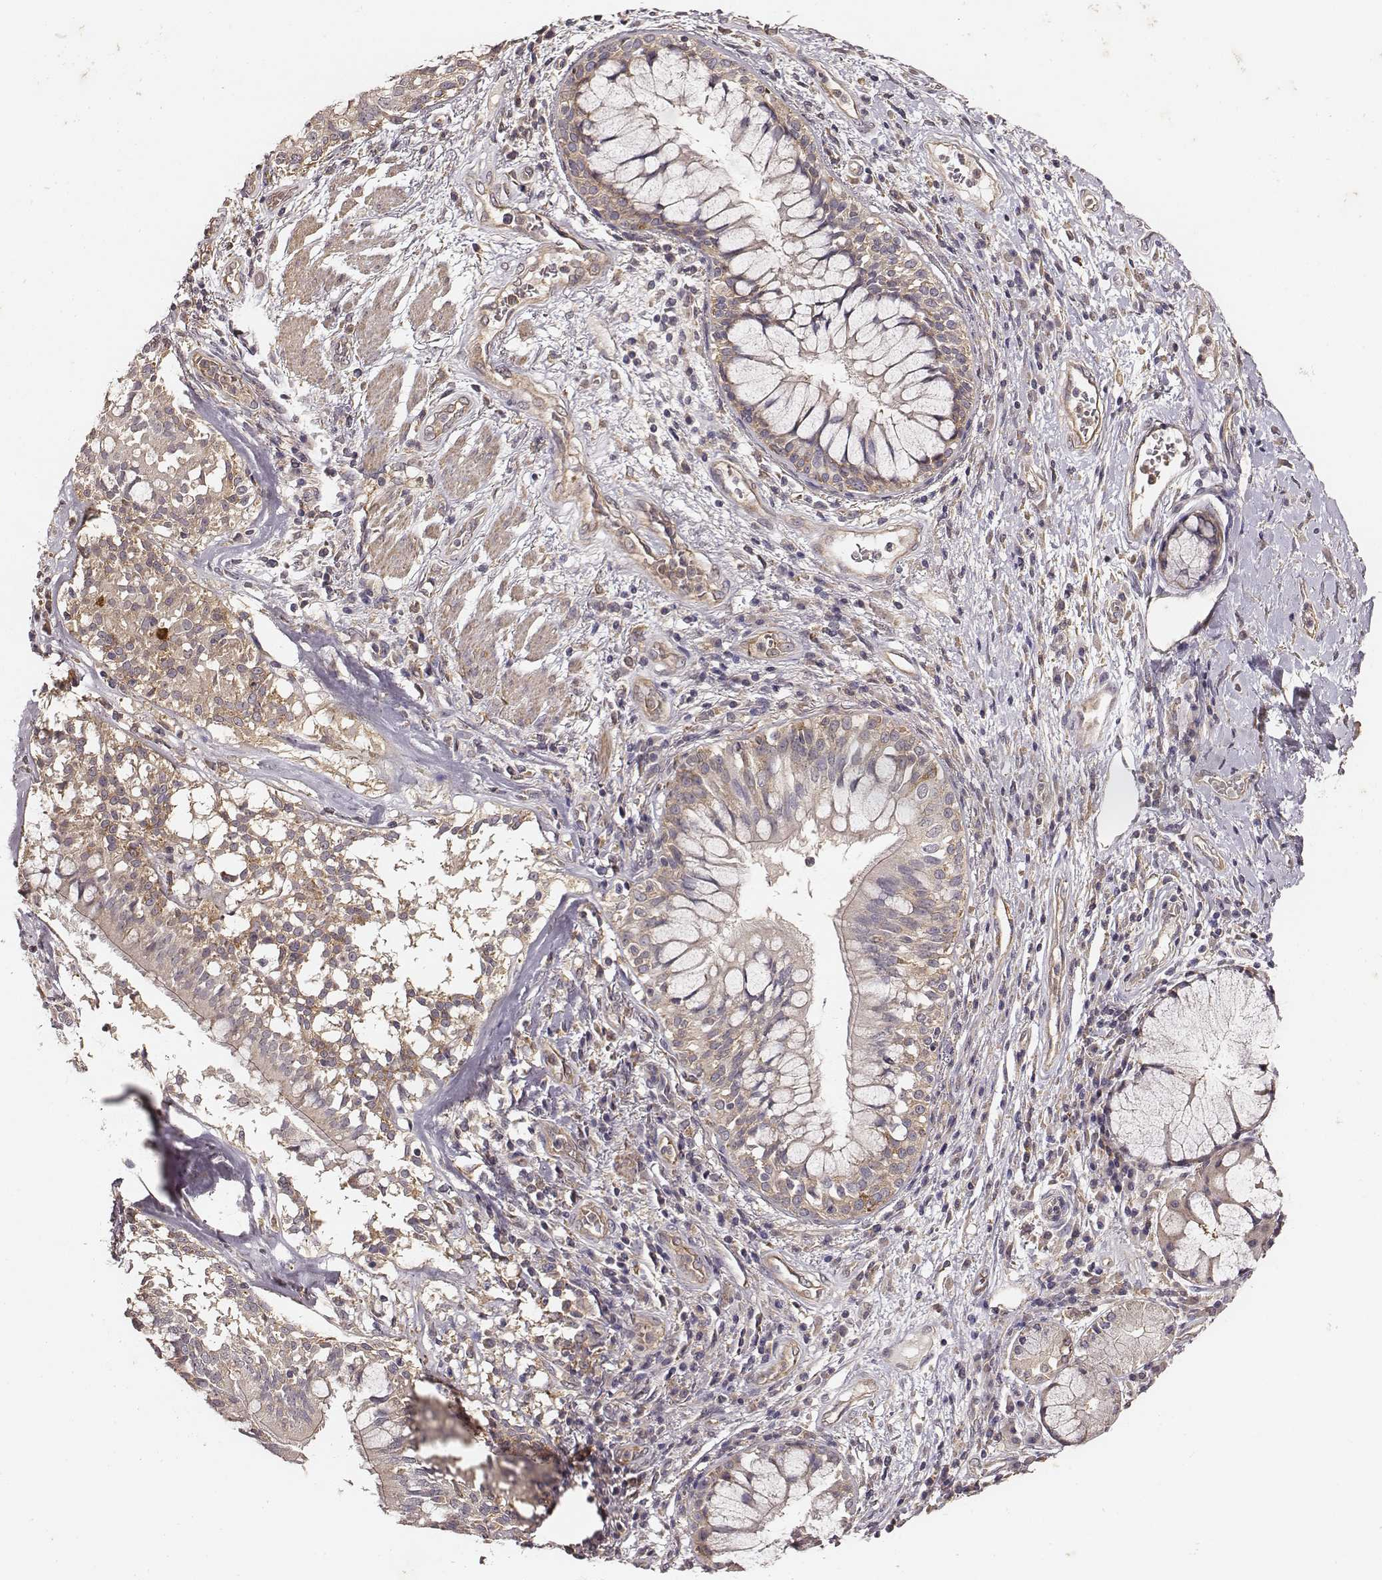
{"staining": {"intensity": "negative", "quantity": "none", "location": "none"}, "tissue": "lung cancer", "cell_type": "Tumor cells", "image_type": "cancer", "snomed": [{"axis": "morphology", "description": "Normal tissue, NOS"}, {"axis": "morphology", "description": "Squamous cell carcinoma, NOS"}, {"axis": "topography", "description": "Bronchus"}, {"axis": "topography", "description": "Lung"}], "caption": "Immunohistochemistry (IHC) histopathology image of lung cancer (squamous cell carcinoma) stained for a protein (brown), which displays no expression in tumor cells.", "gene": "VPS26A", "patient": {"sex": "male", "age": 64}}